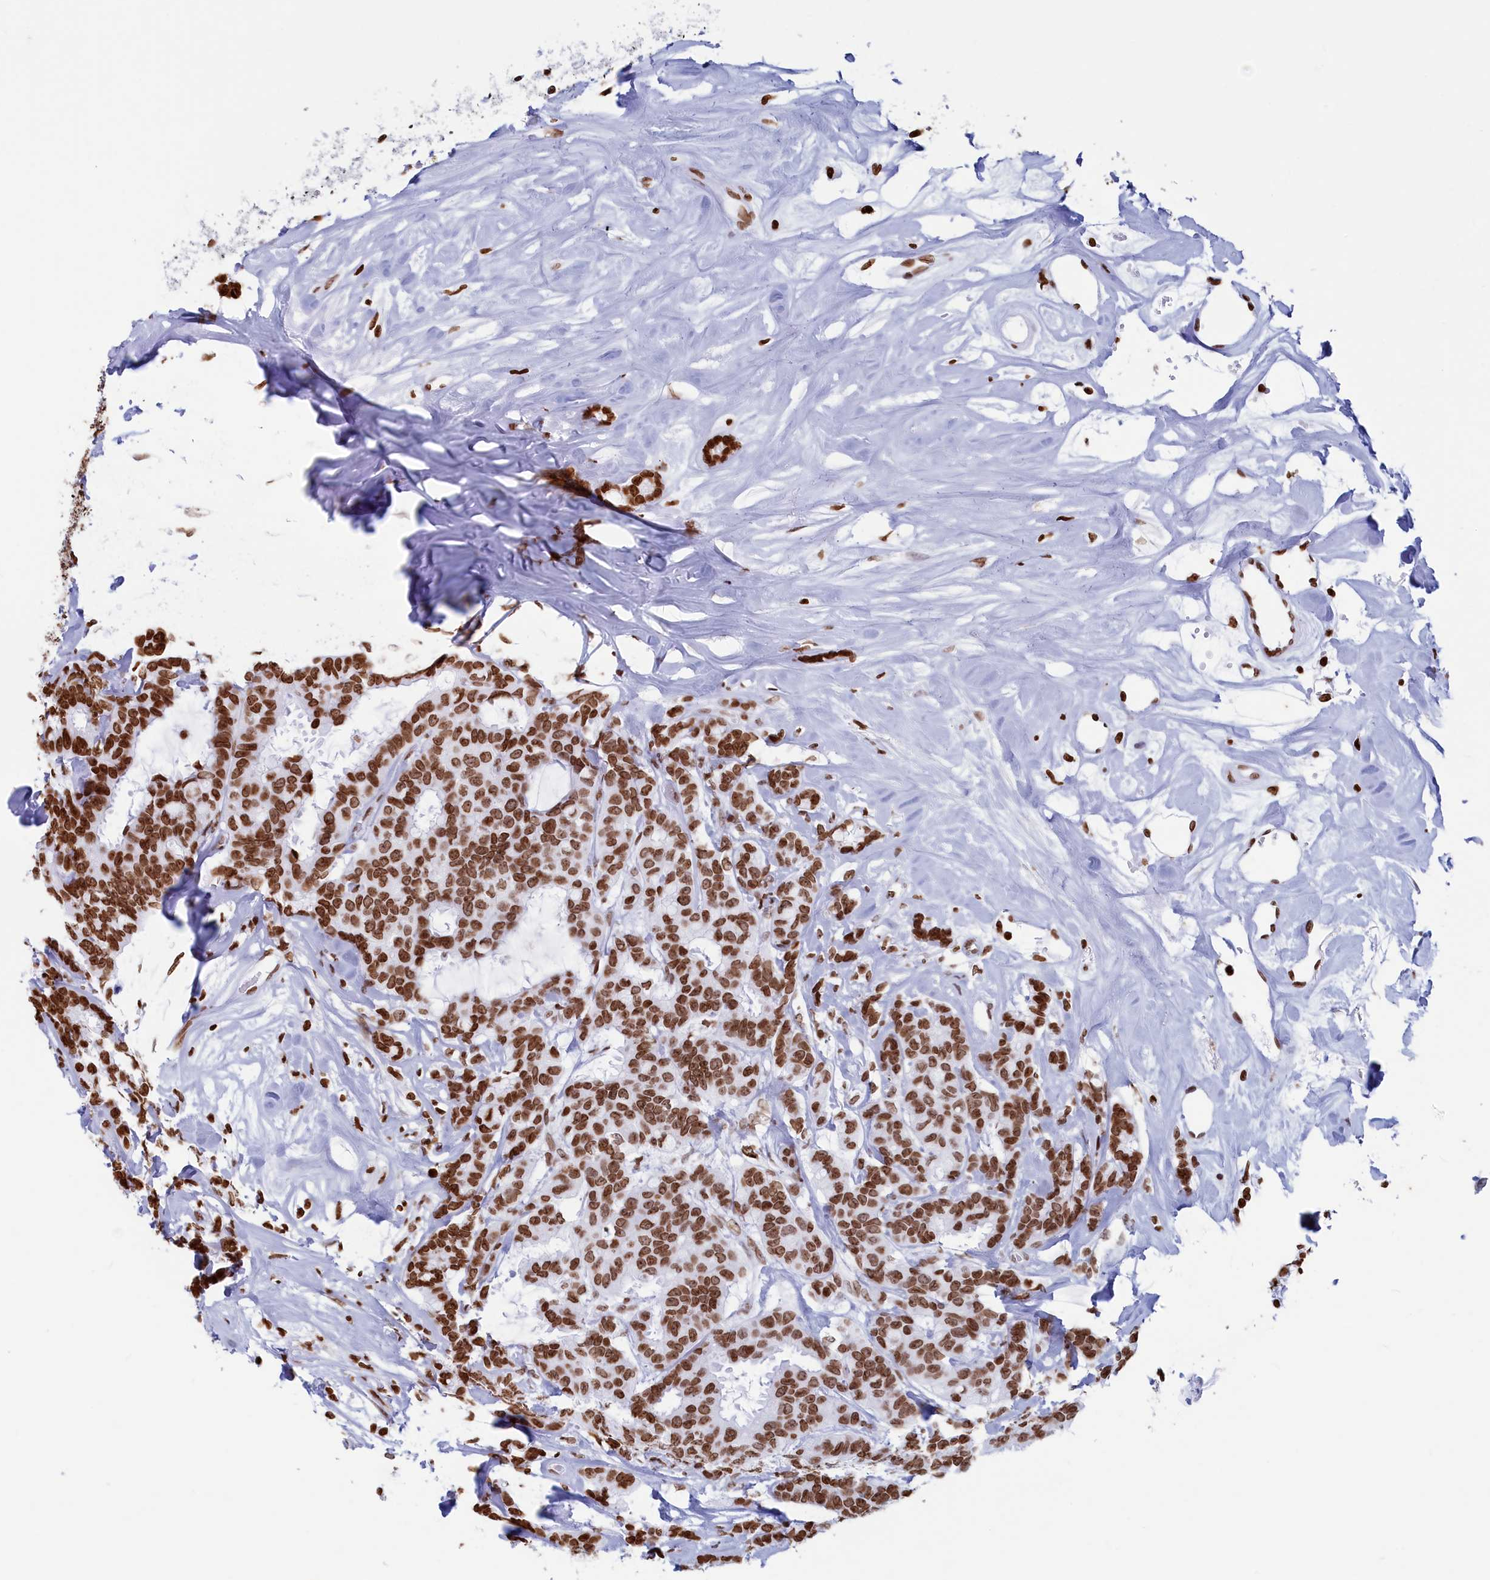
{"staining": {"intensity": "strong", "quantity": ">75%", "location": "nuclear"}, "tissue": "breast cancer", "cell_type": "Tumor cells", "image_type": "cancer", "snomed": [{"axis": "morphology", "description": "Duct carcinoma"}, {"axis": "topography", "description": "Breast"}], "caption": "A high amount of strong nuclear staining is seen in about >75% of tumor cells in breast cancer tissue.", "gene": "APOBEC3A", "patient": {"sex": "female", "age": 87}}